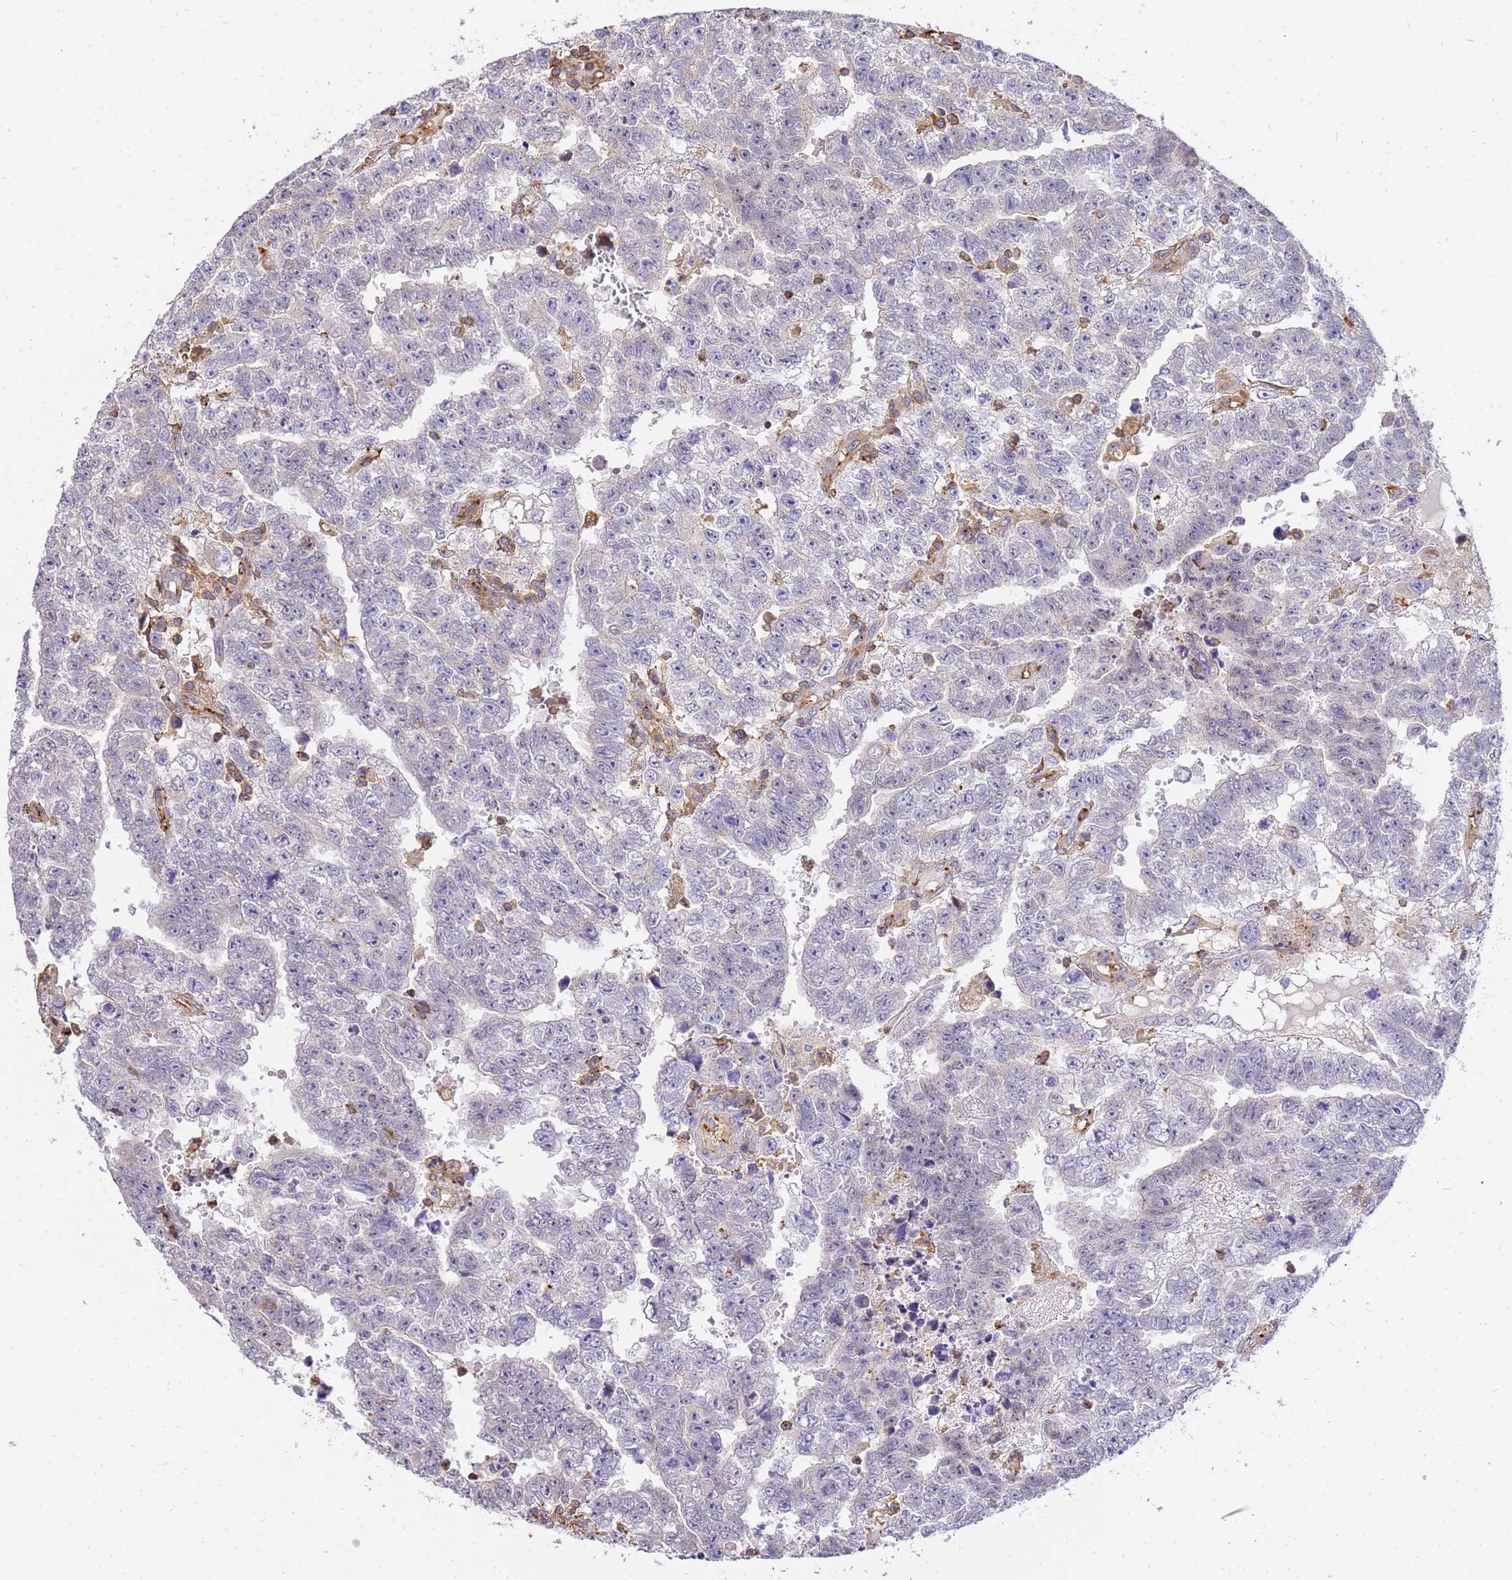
{"staining": {"intensity": "negative", "quantity": "none", "location": "none"}, "tissue": "testis cancer", "cell_type": "Tumor cells", "image_type": "cancer", "snomed": [{"axis": "morphology", "description": "Carcinoma, Embryonal, NOS"}, {"axis": "topography", "description": "Testis"}], "caption": "Human testis cancer stained for a protein using immunohistochemistry (IHC) demonstrates no positivity in tumor cells.", "gene": "WDR64", "patient": {"sex": "male", "age": 25}}